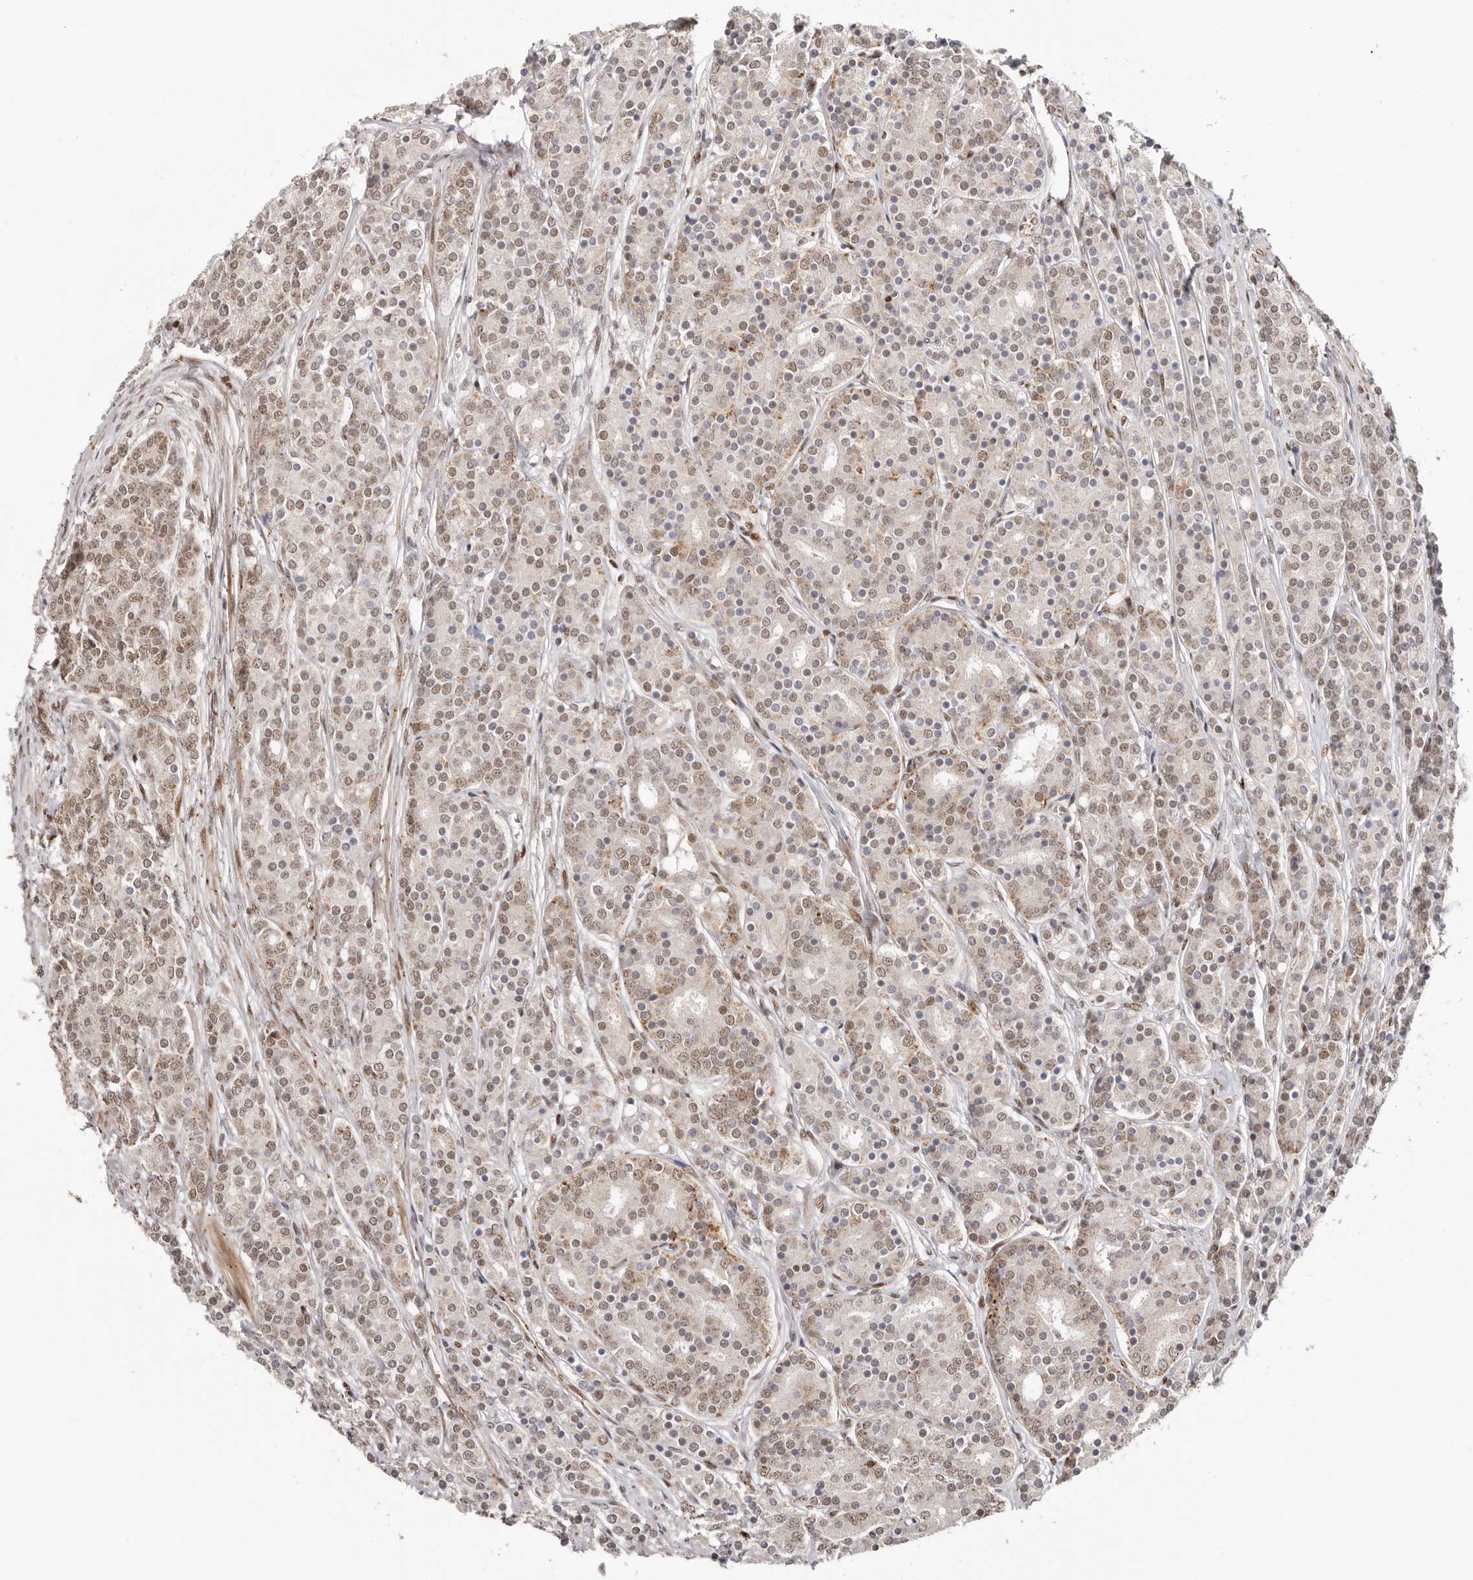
{"staining": {"intensity": "weak", "quantity": ">75%", "location": "nuclear"}, "tissue": "prostate cancer", "cell_type": "Tumor cells", "image_type": "cancer", "snomed": [{"axis": "morphology", "description": "Adenocarcinoma, High grade"}, {"axis": "topography", "description": "Prostate"}], "caption": "This photomicrograph reveals prostate cancer (high-grade adenocarcinoma) stained with immunohistochemistry (IHC) to label a protein in brown. The nuclear of tumor cells show weak positivity for the protein. Nuclei are counter-stained blue.", "gene": "SMAD7", "patient": {"sex": "male", "age": 62}}